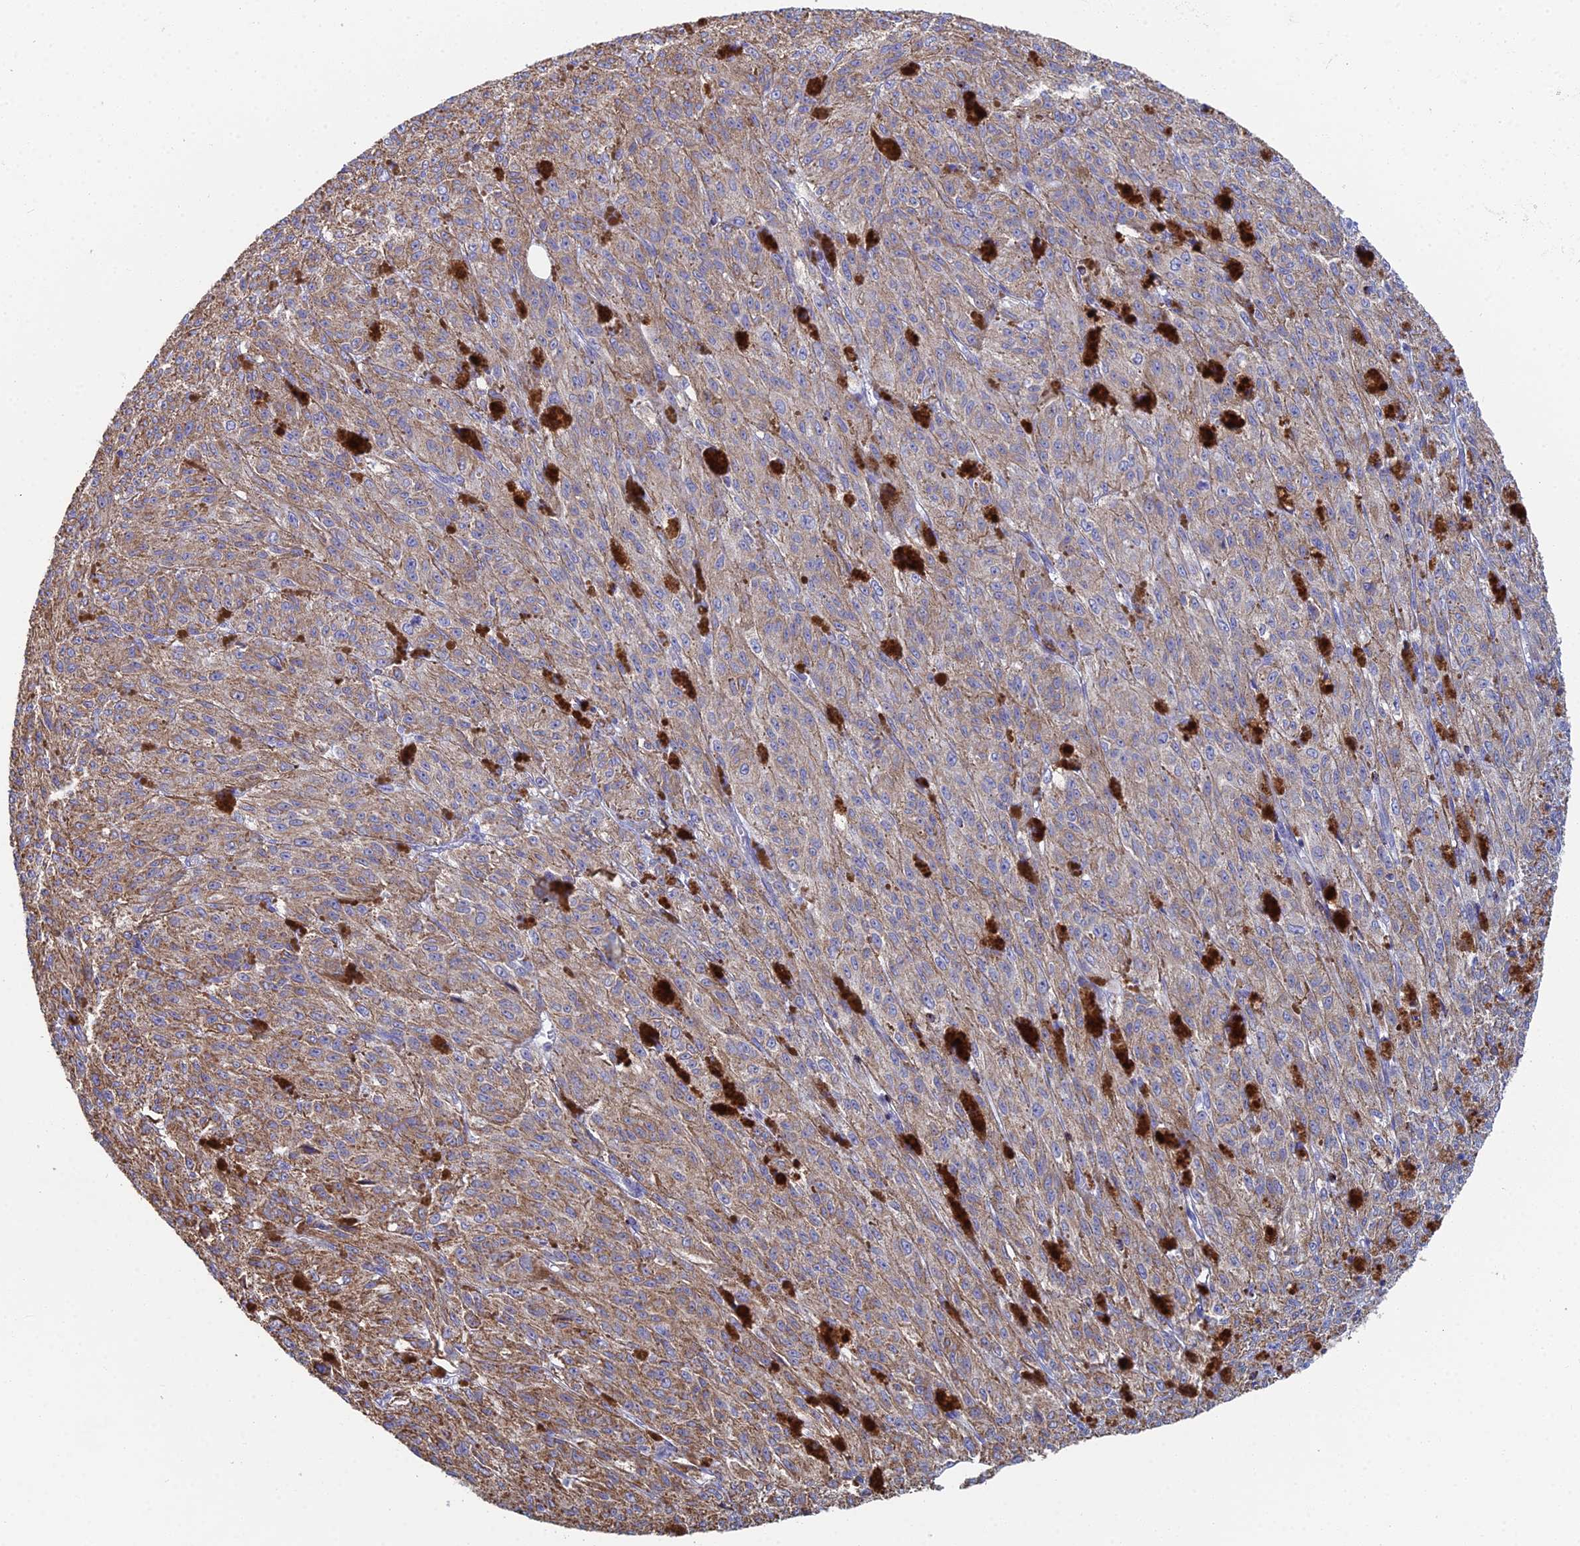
{"staining": {"intensity": "moderate", "quantity": "25%-75%", "location": "cytoplasmic/membranous"}, "tissue": "melanoma", "cell_type": "Tumor cells", "image_type": "cancer", "snomed": [{"axis": "morphology", "description": "Malignant melanoma, NOS"}, {"axis": "topography", "description": "Skin"}], "caption": "Immunohistochemical staining of malignant melanoma shows moderate cytoplasmic/membranous protein expression in approximately 25%-75% of tumor cells. The staining was performed using DAB, with brown indicating positive protein expression. Nuclei are stained blue with hematoxylin.", "gene": "SPOCK2", "patient": {"sex": "female", "age": 52}}